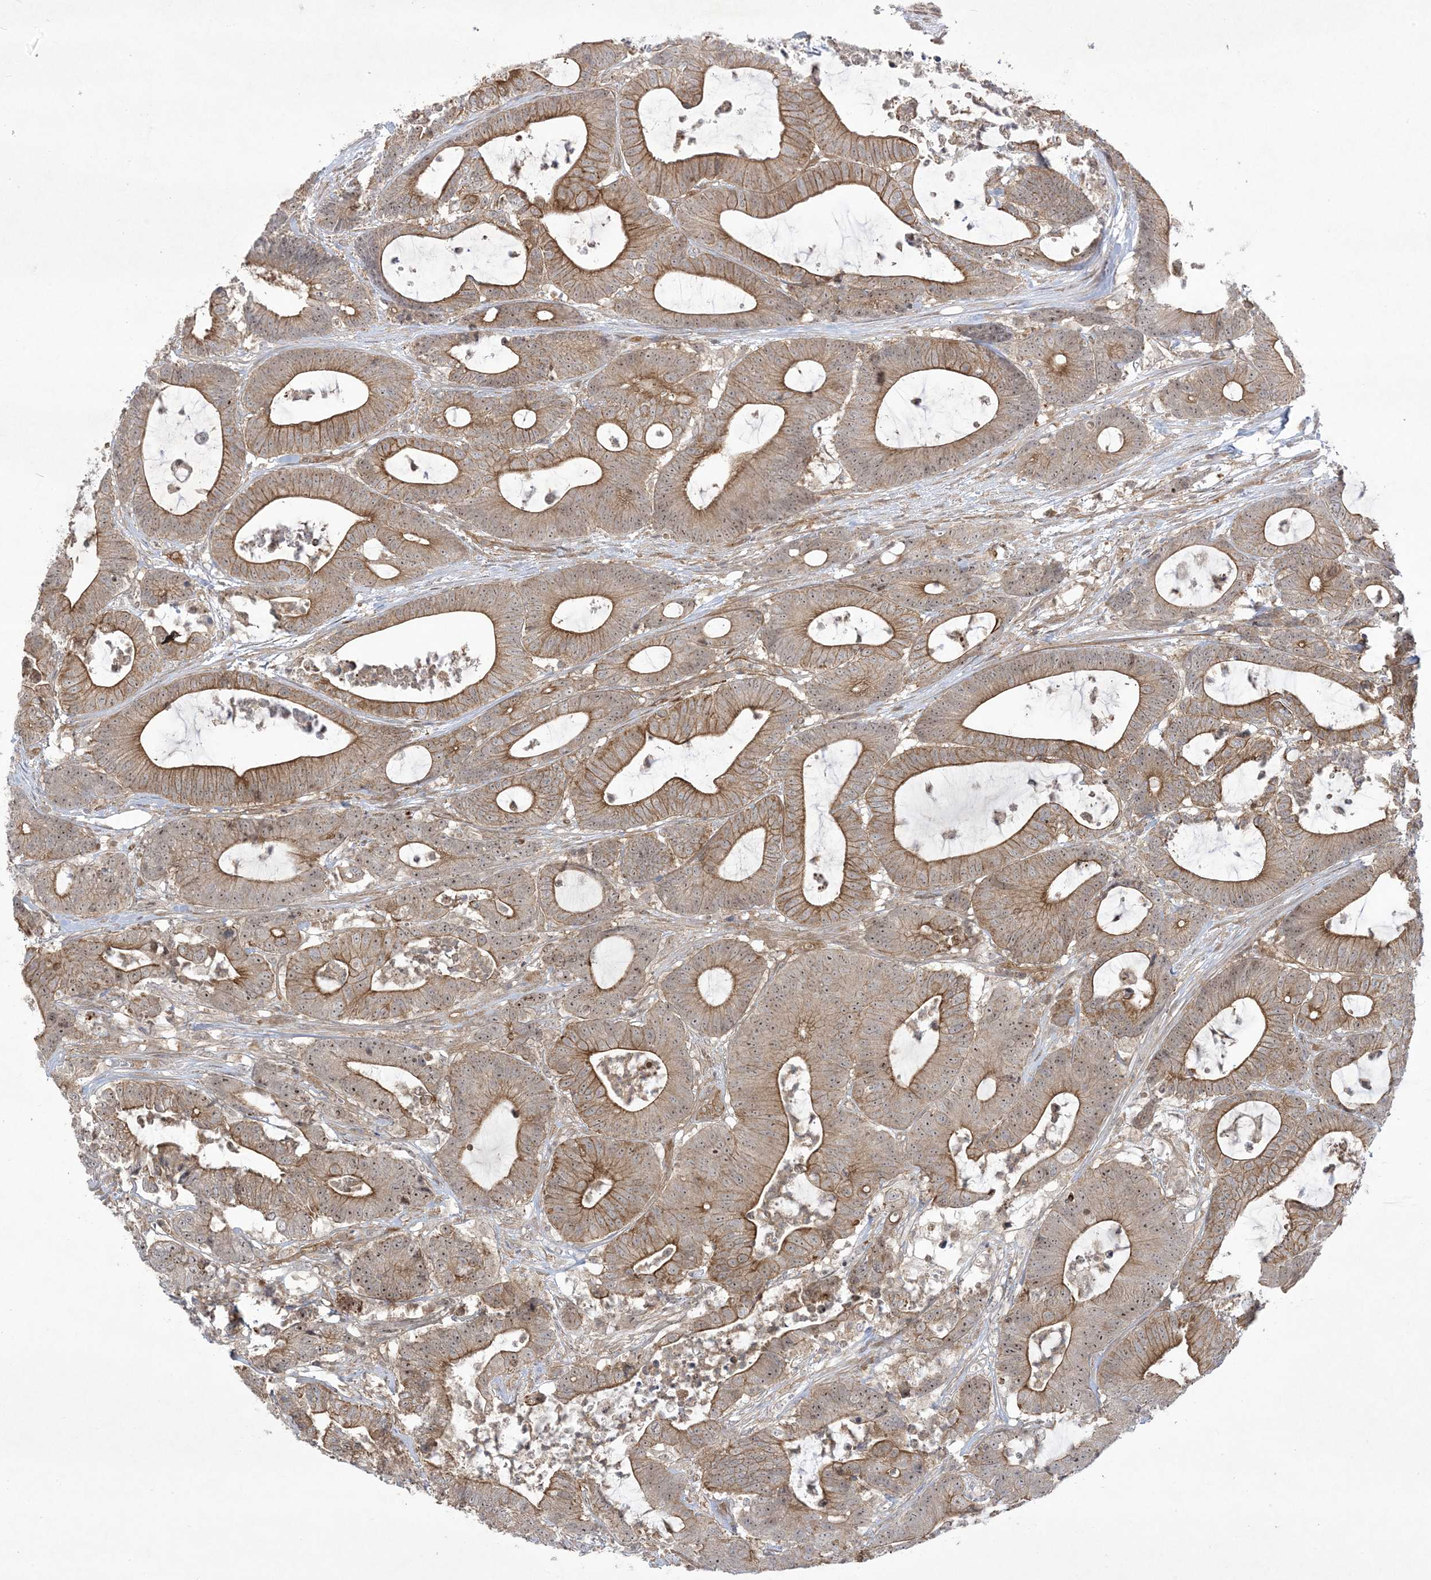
{"staining": {"intensity": "moderate", "quantity": ">75%", "location": "cytoplasmic/membranous,nuclear"}, "tissue": "colorectal cancer", "cell_type": "Tumor cells", "image_type": "cancer", "snomed": [{"axis": "morphology", "description": "Adenocarcinoma, NOS"}, {"axis": "topography", "description": "Colon"}], "caption": "Immunohistochemistry (IHC) histopathology image of human colorectal cancer stained for a protein (brown), which displays medium levels of moderate cytoplasmic/membranous and nuclear expression in about >75% of tumor cells.", "gene": "SOGA3", "patient": {"sex": "female", "age": 84}}